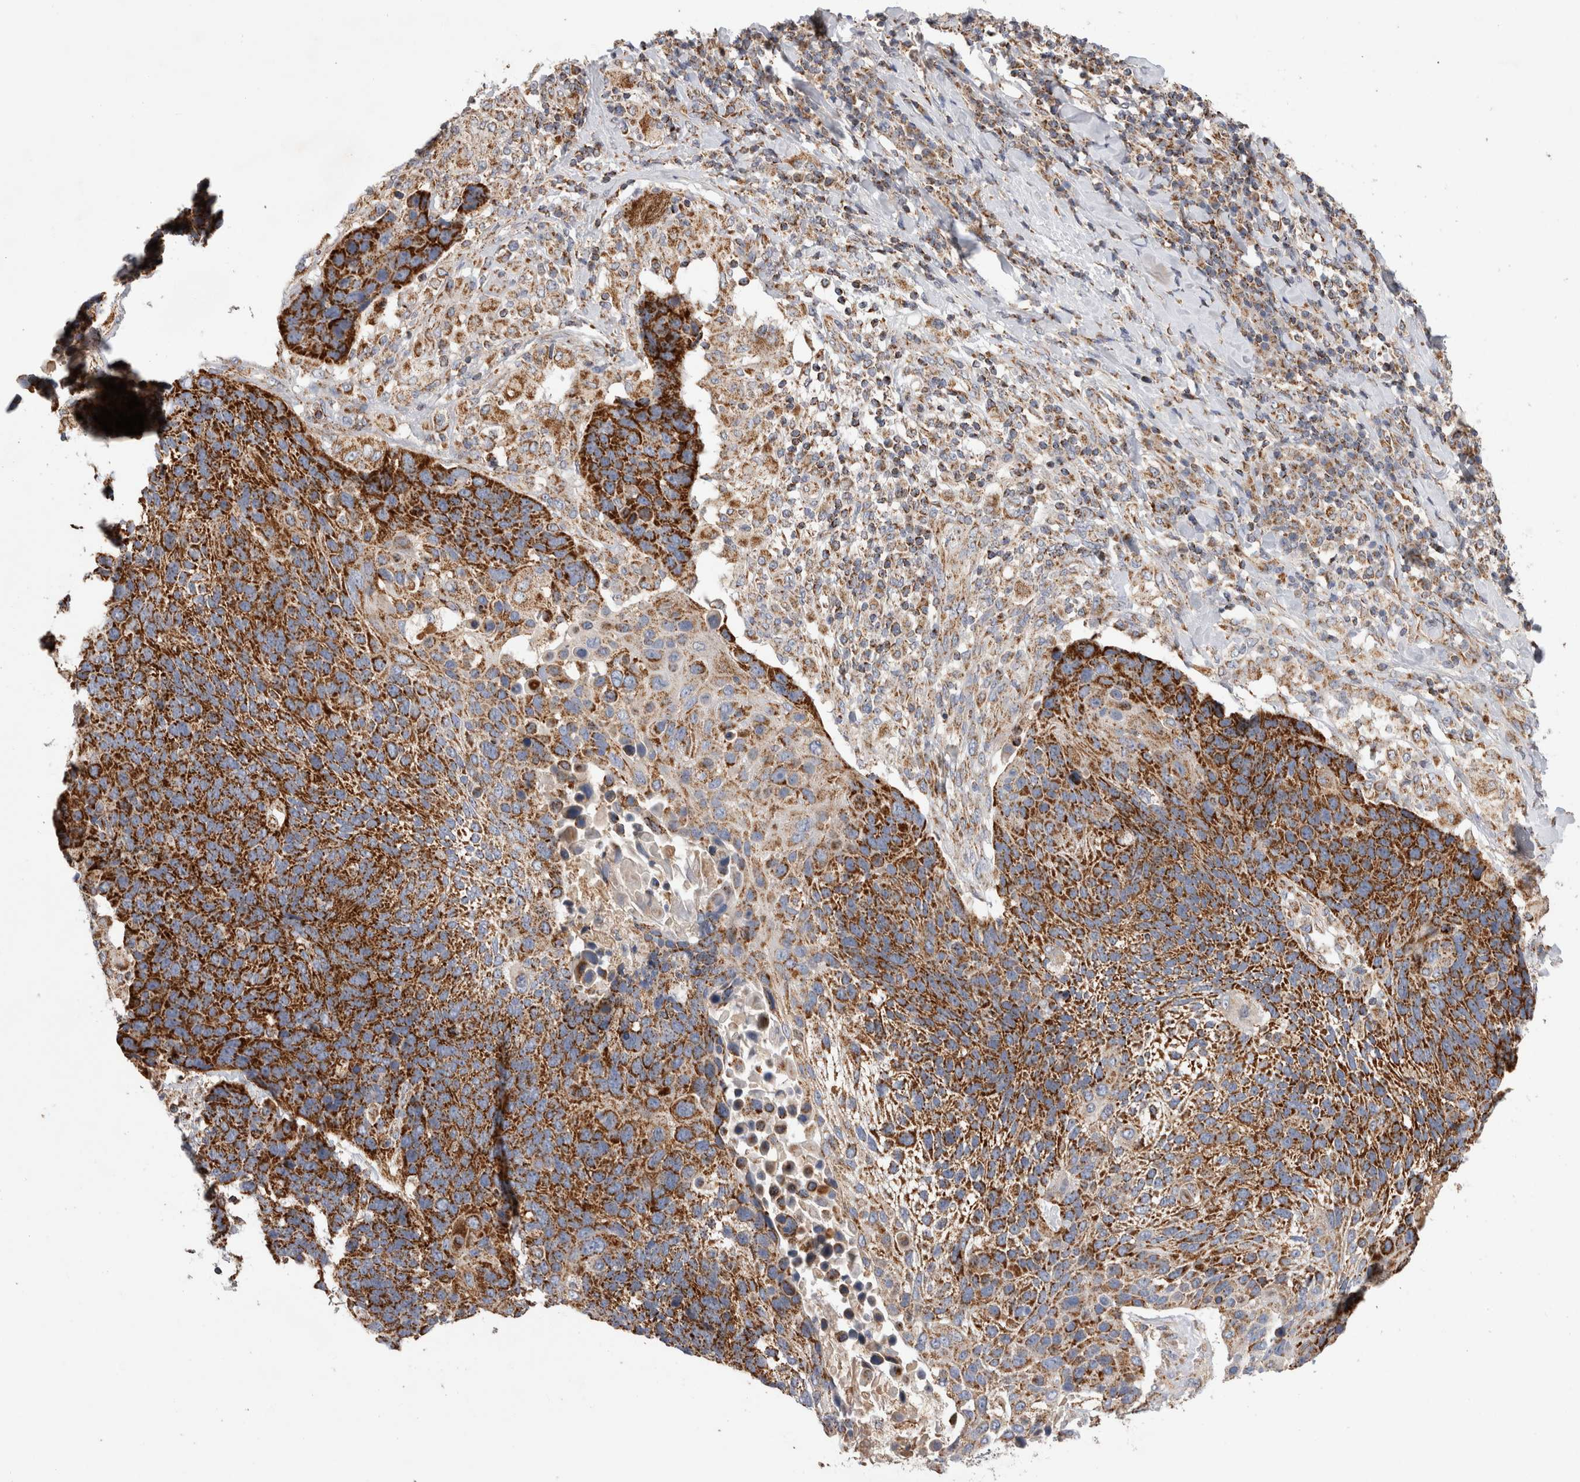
{"staining": {"intensity": "strong", "quantity": ">75%", "location": "cytoplasmic/membranous"}, "tissue": "lung cancer", "cell_type": "Tumor cells", "image_type": "cancer", "snomed": [{"axis": "morphology", "description": "Squamous cell carcinoma, NOS"}, {"axis": "topography", "description": "Lung"}], "caption": "IHC of human lung cancer (squamous cell carcinoma) shows high levels of strong cytoplasmic/membranous expression in approximately >75% of tumor cells.", "gene": "IARS2", "patient": {"sex": "male", "age": 66}}